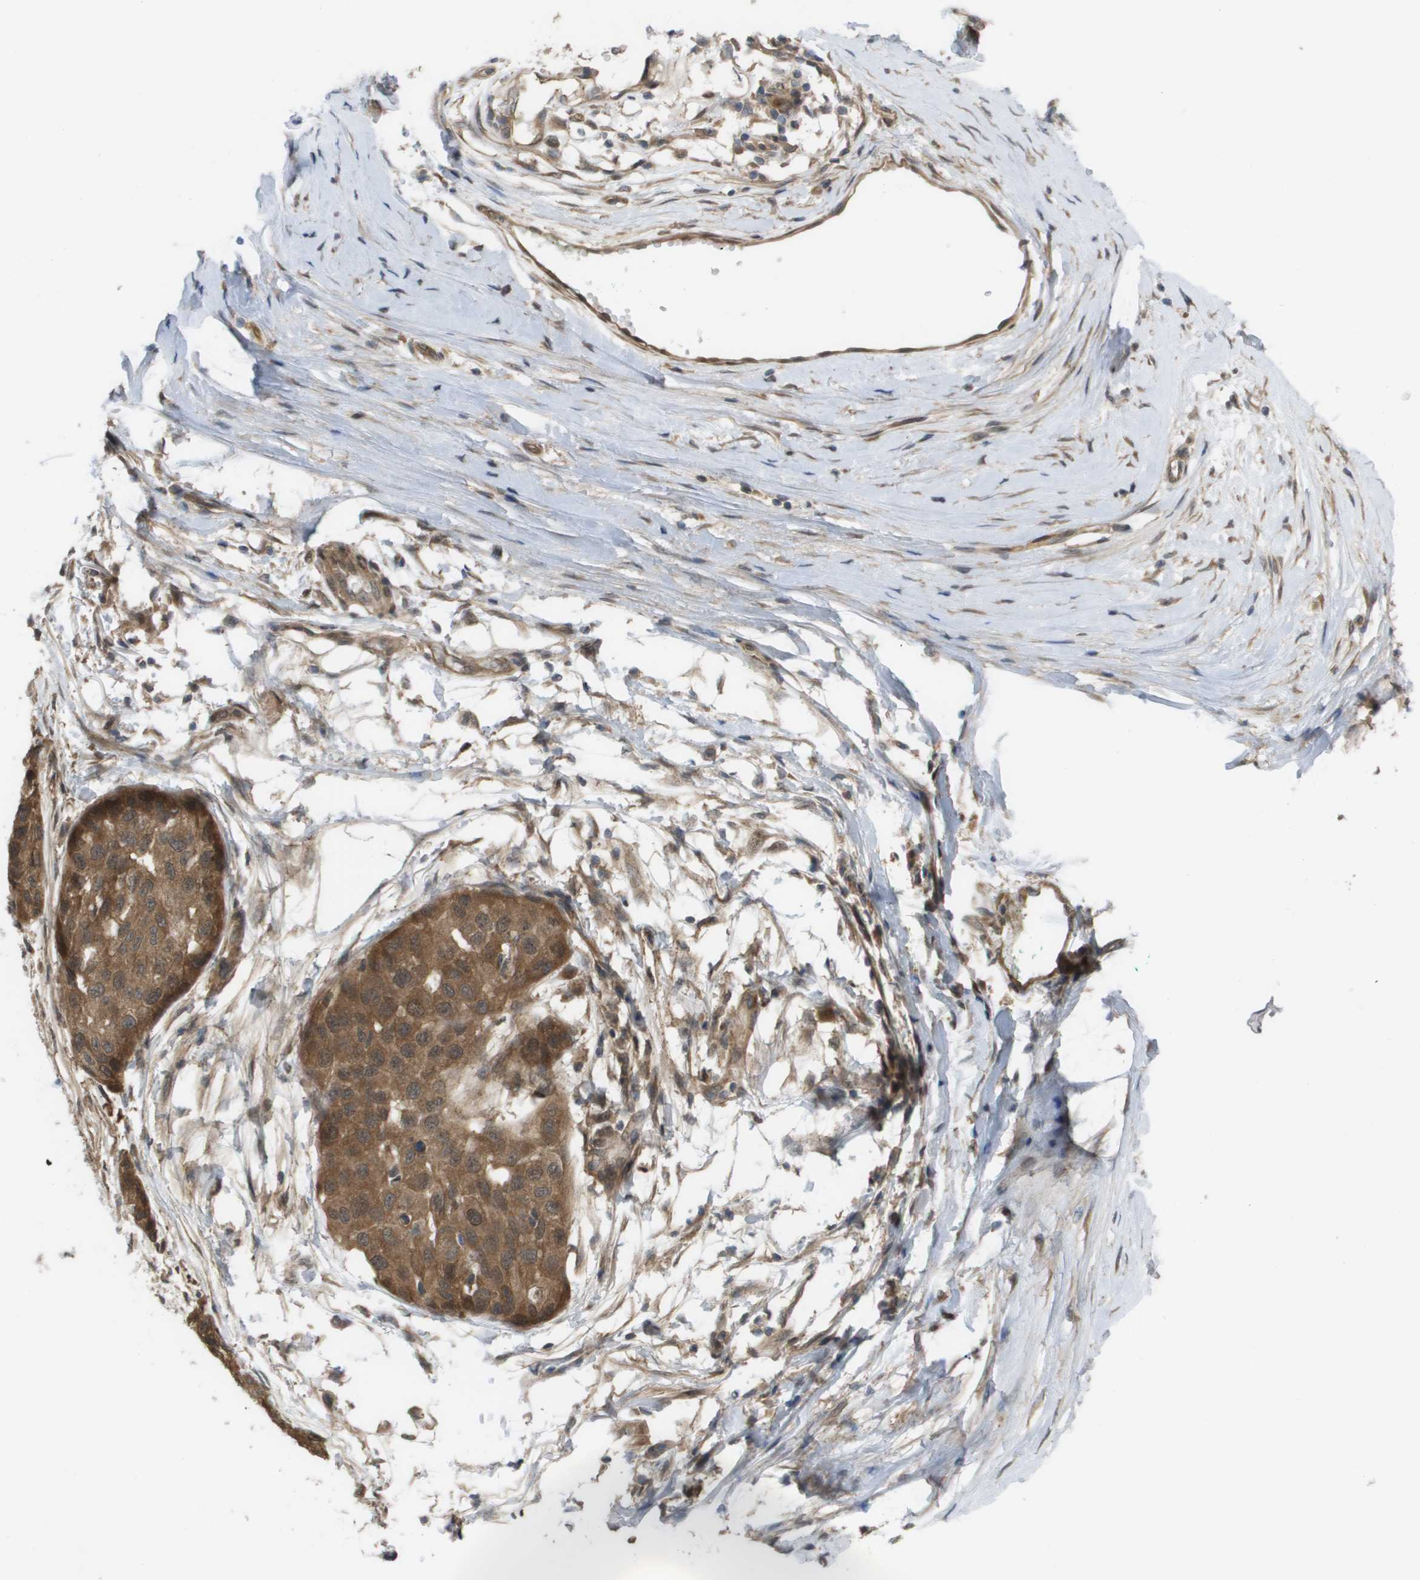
{"staining": {"intensity": "moderate", "quantity": ">75%", "location": "cytoplasmic/membranous,nuclear"}, "tissue": "melanoma", "cell_type": "Tumor cells", "image_type": "cancer", "snomed": [{"axis": "morphology", "description": "Normal tissue, NOS"}, {"axis": "morphology", "description": "Malignant melanoma, NOS"}, {"axis": "topography", "description": "Skin"}], "caption": "The photomicrograph displays staining of malignant melanoma, revealing moderate cytoplasmic/membranous and nuclear protein expression (brown color) within tumor cells.", "gene": "CTPS2", "patient": {"sex": "male", "age": 62}}